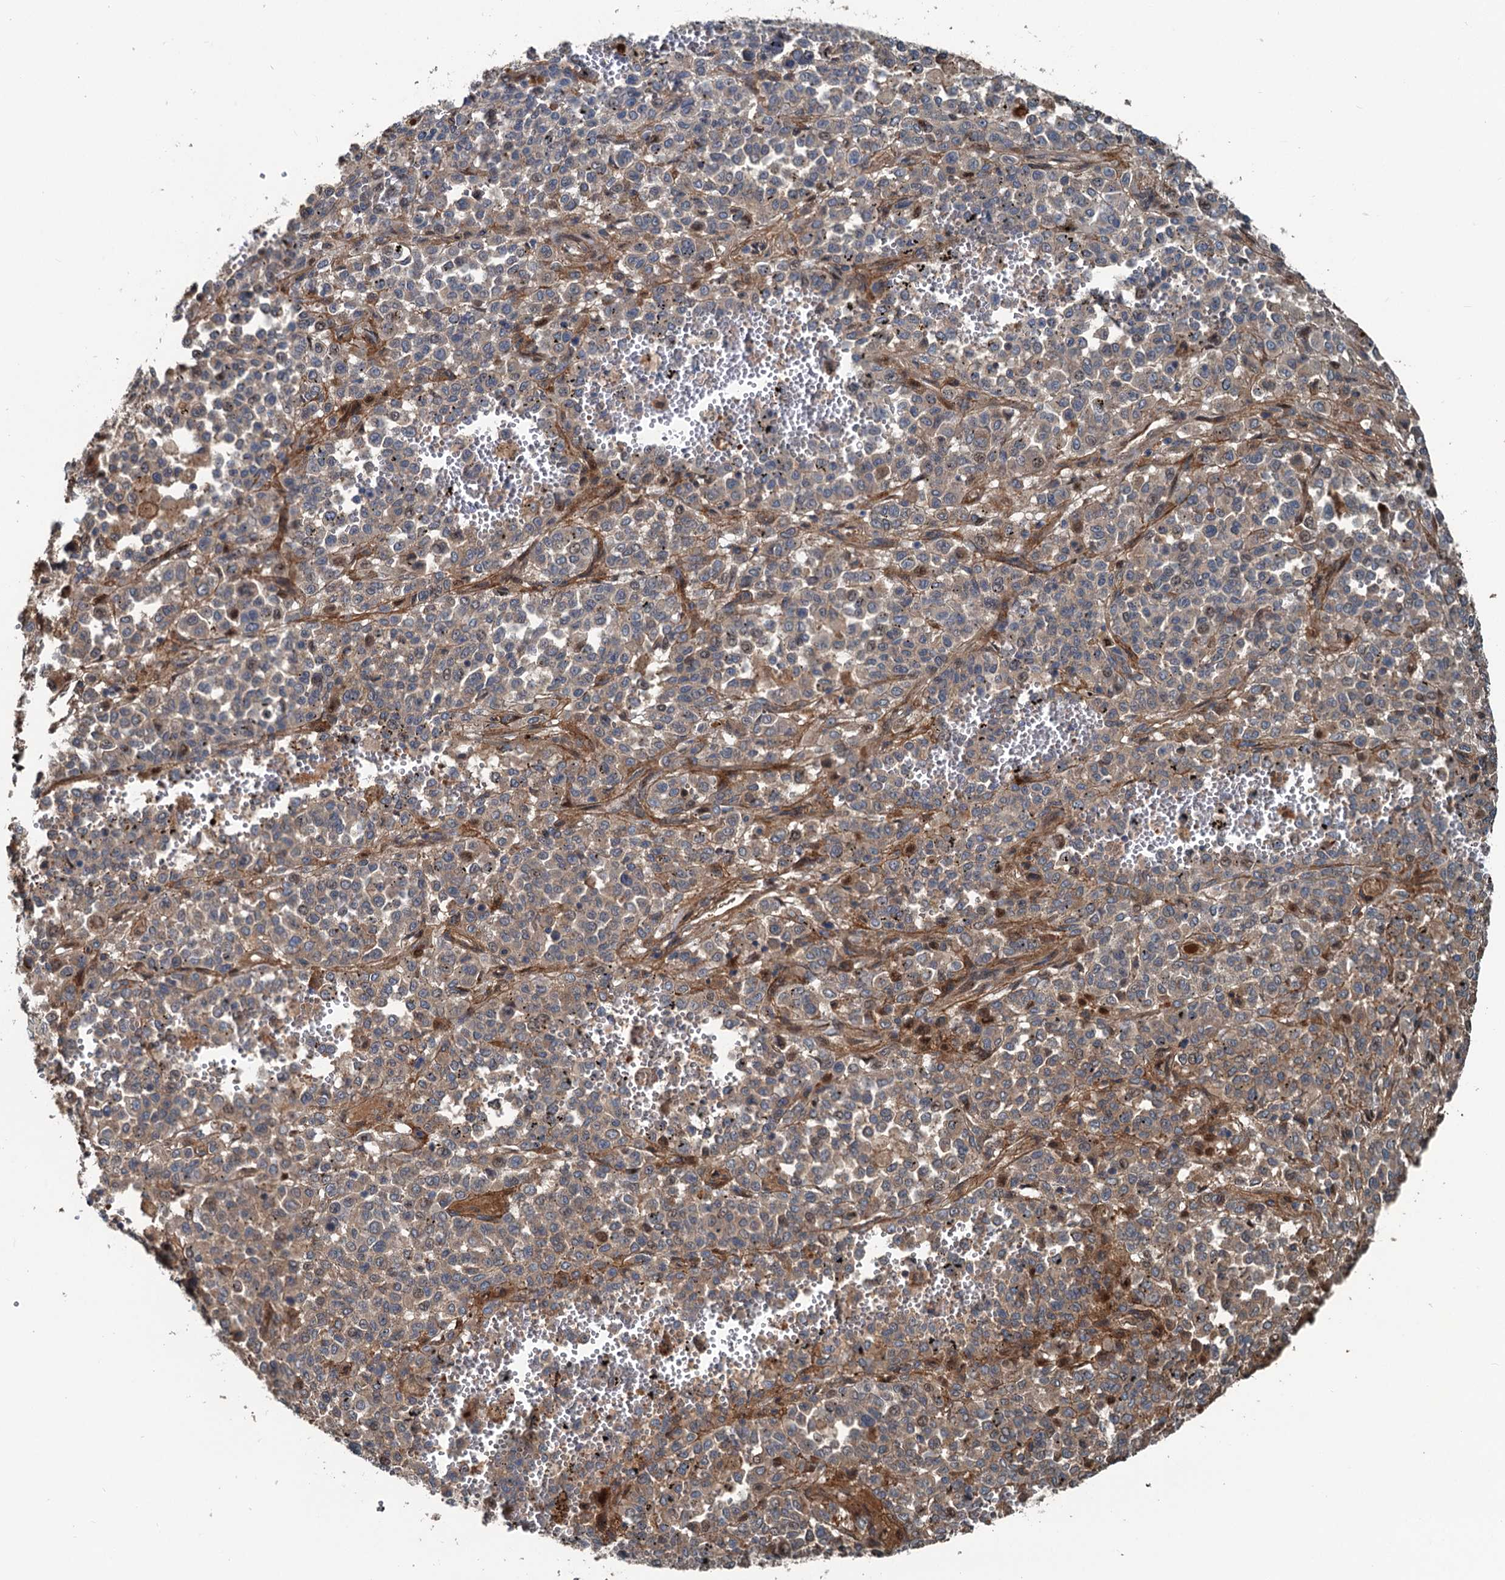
{"staining": {"intensity": "weak", "quantity": "<25%", "location": "cytoplasmic/membranous"}, "tissue": "melanoma", "cell_type": "Tumor cells", "image_type": "cancer", "snomed": [{"axis": "morphology", "description": "Malignant melanoma, Metastatic site"}, {"axis": "topography", "description": "Pancreas"}], "caption": "The micrograph shows no significant expression in tumor cells of malignant melanoma (metastatic site).", "gene": "TEDC1", "patient": {"sex": "female", "age": 30}}